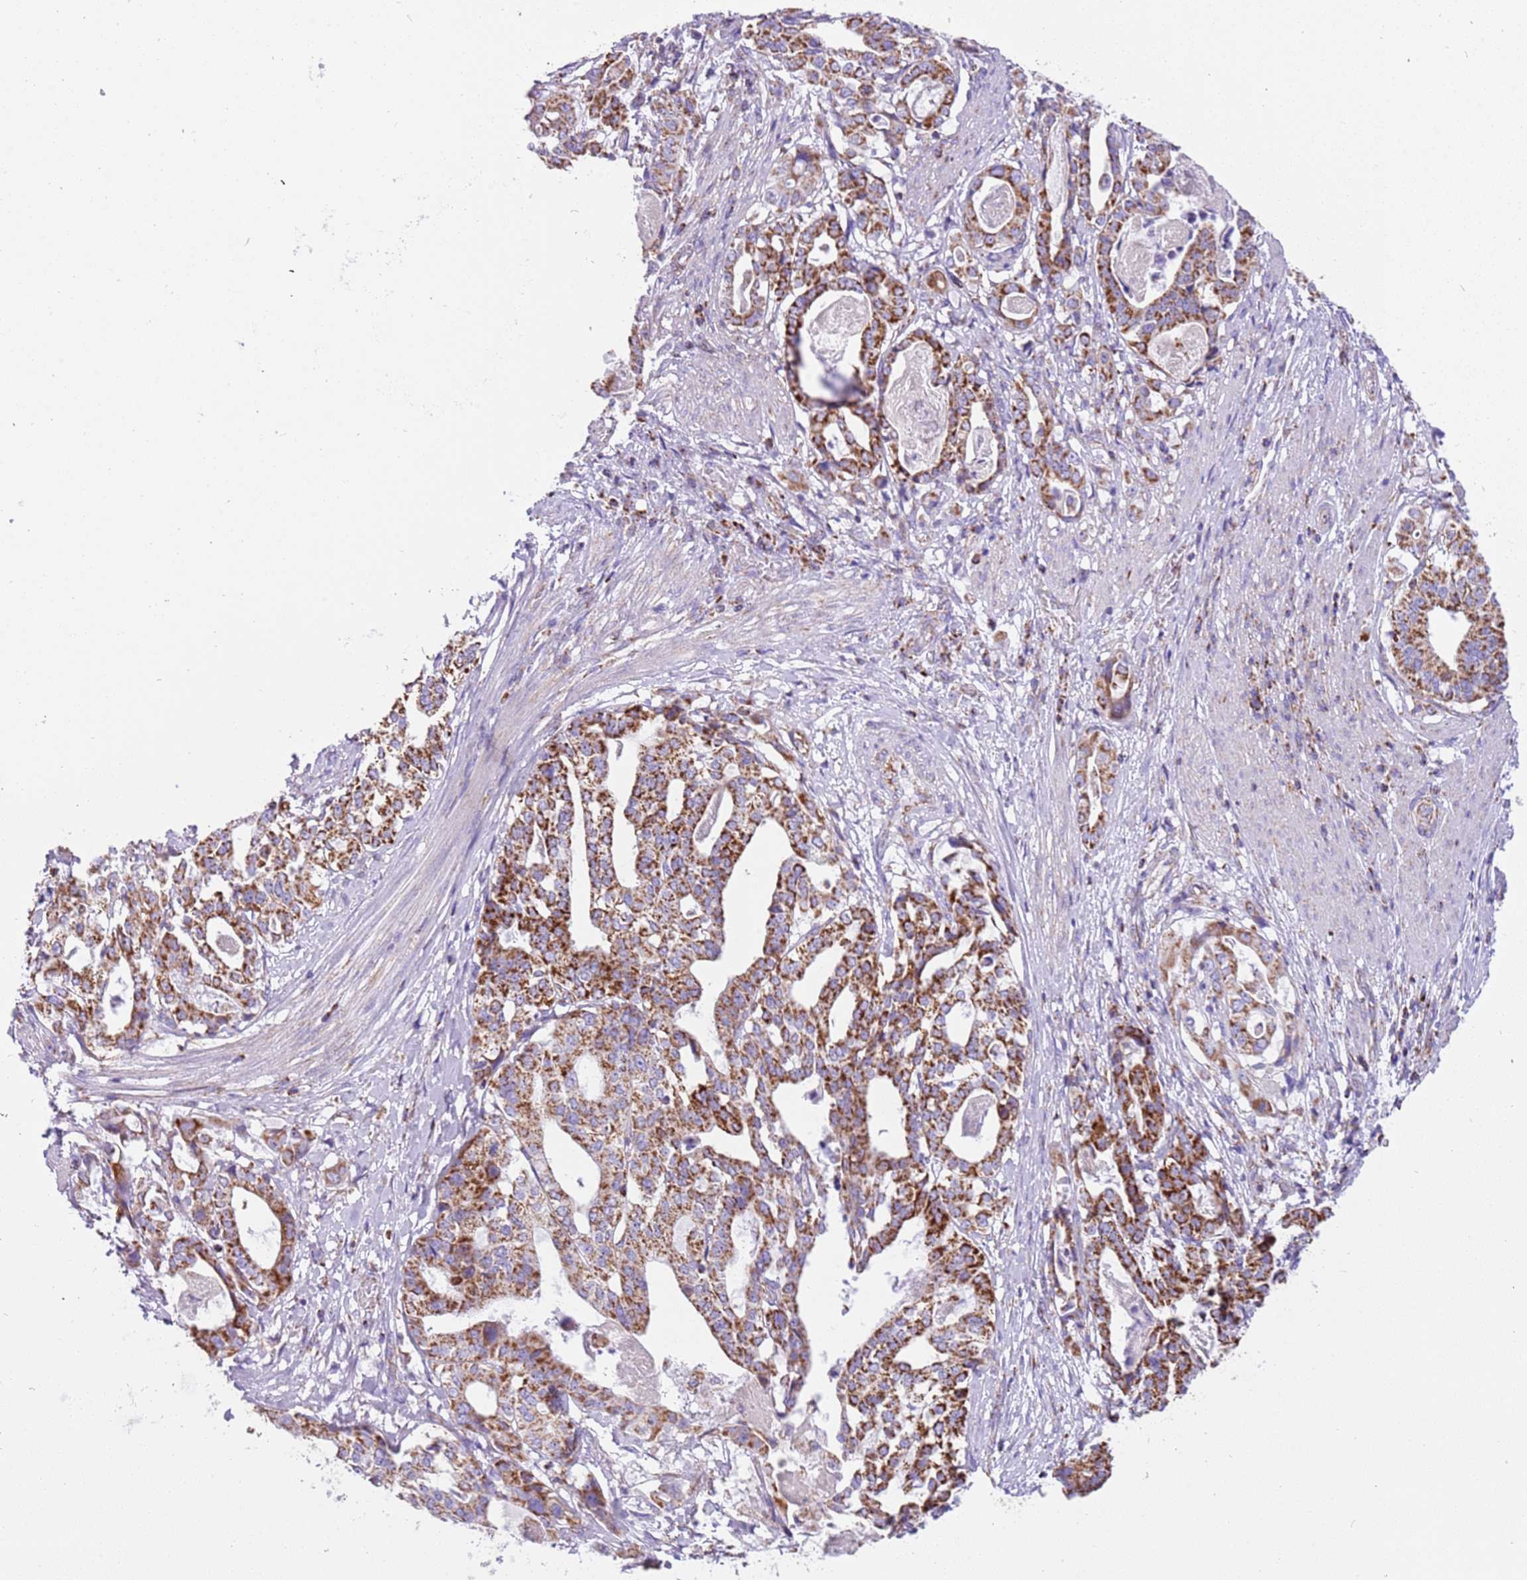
{"staining": {"intensity": "strong", "quantity": ">75%", "location": "cytoplasmic/membranous"}, "tissue": "stomach cancer", "cell_type": "Tumor cells", "image_type": "cancer", "snomed": [{"axis": "morphology", "description": "Adenocarcinoma, NOS"}, {"axis": "topography", "description": "Stomach"}], "caption": "Stomach adenocarcinoma stained with a protein marker demonstrates strong staining in tumor cells.", "gene": "SUCLG2", "patient": {"sex": "male", "age": 48}}